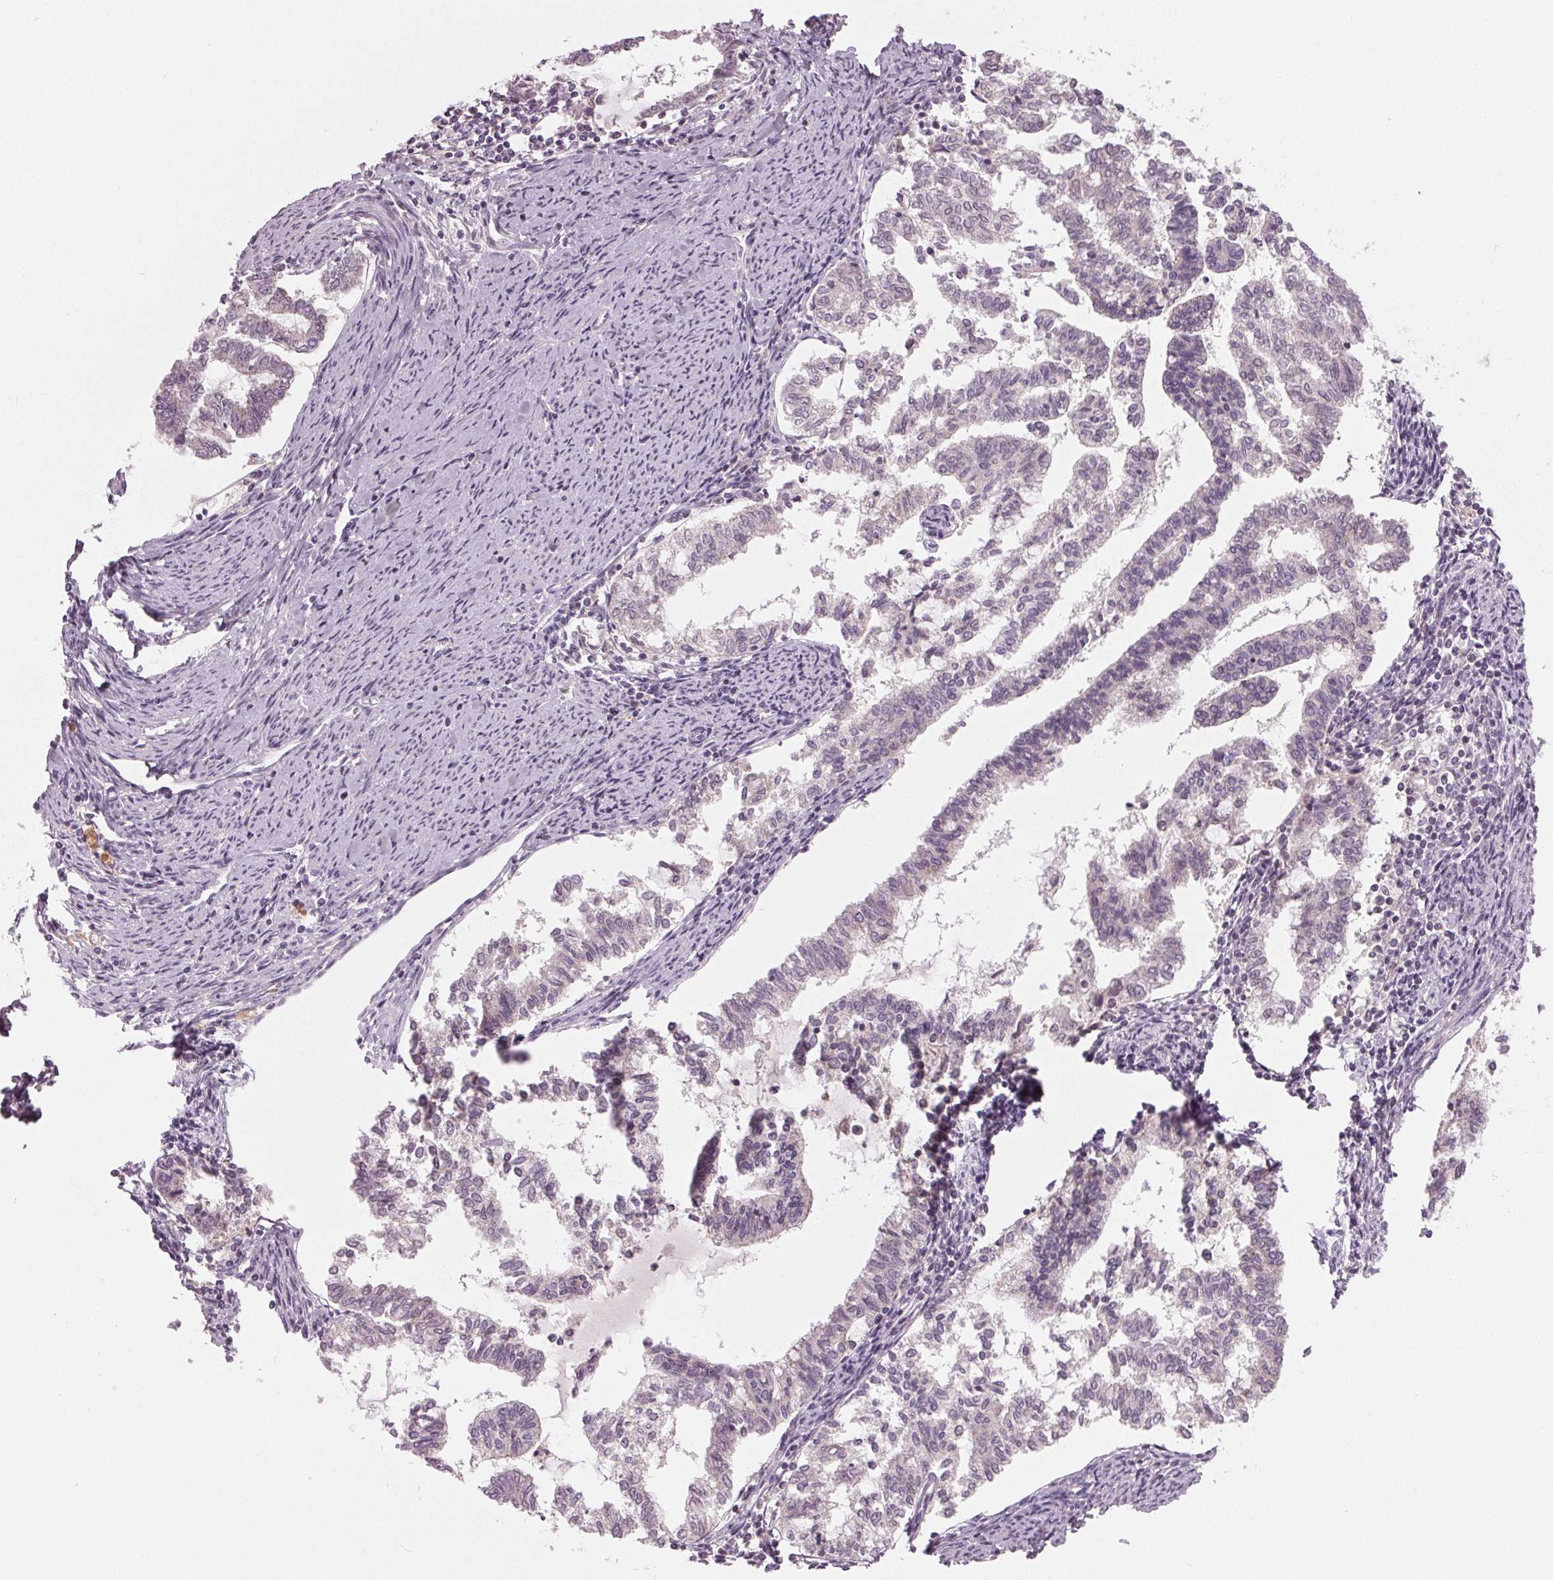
{"staining": {"intensity": "negative", "quantity": "none", "location": "none"}, "tissue": "endometrial cancer", "cell_type": "Tumor cells", "image_type": "cancer", "snomed": [{"axis": "morphology", "description": "Adenocarcinoma, NOS"}, {"axis": "topography", "description": "Endometrium"}], "caption": "Immunohistochemical staining of human endometrial adenocarcinoma demonstrates no significant expression in tumor cells. (Brightfield microscopy of DAB (3,3'-diaminobenzidine) immunohistochemistry (IHC) at high magnification).", "gene": "ZNF605", "patient": {"sex": "female", "age": 79}}